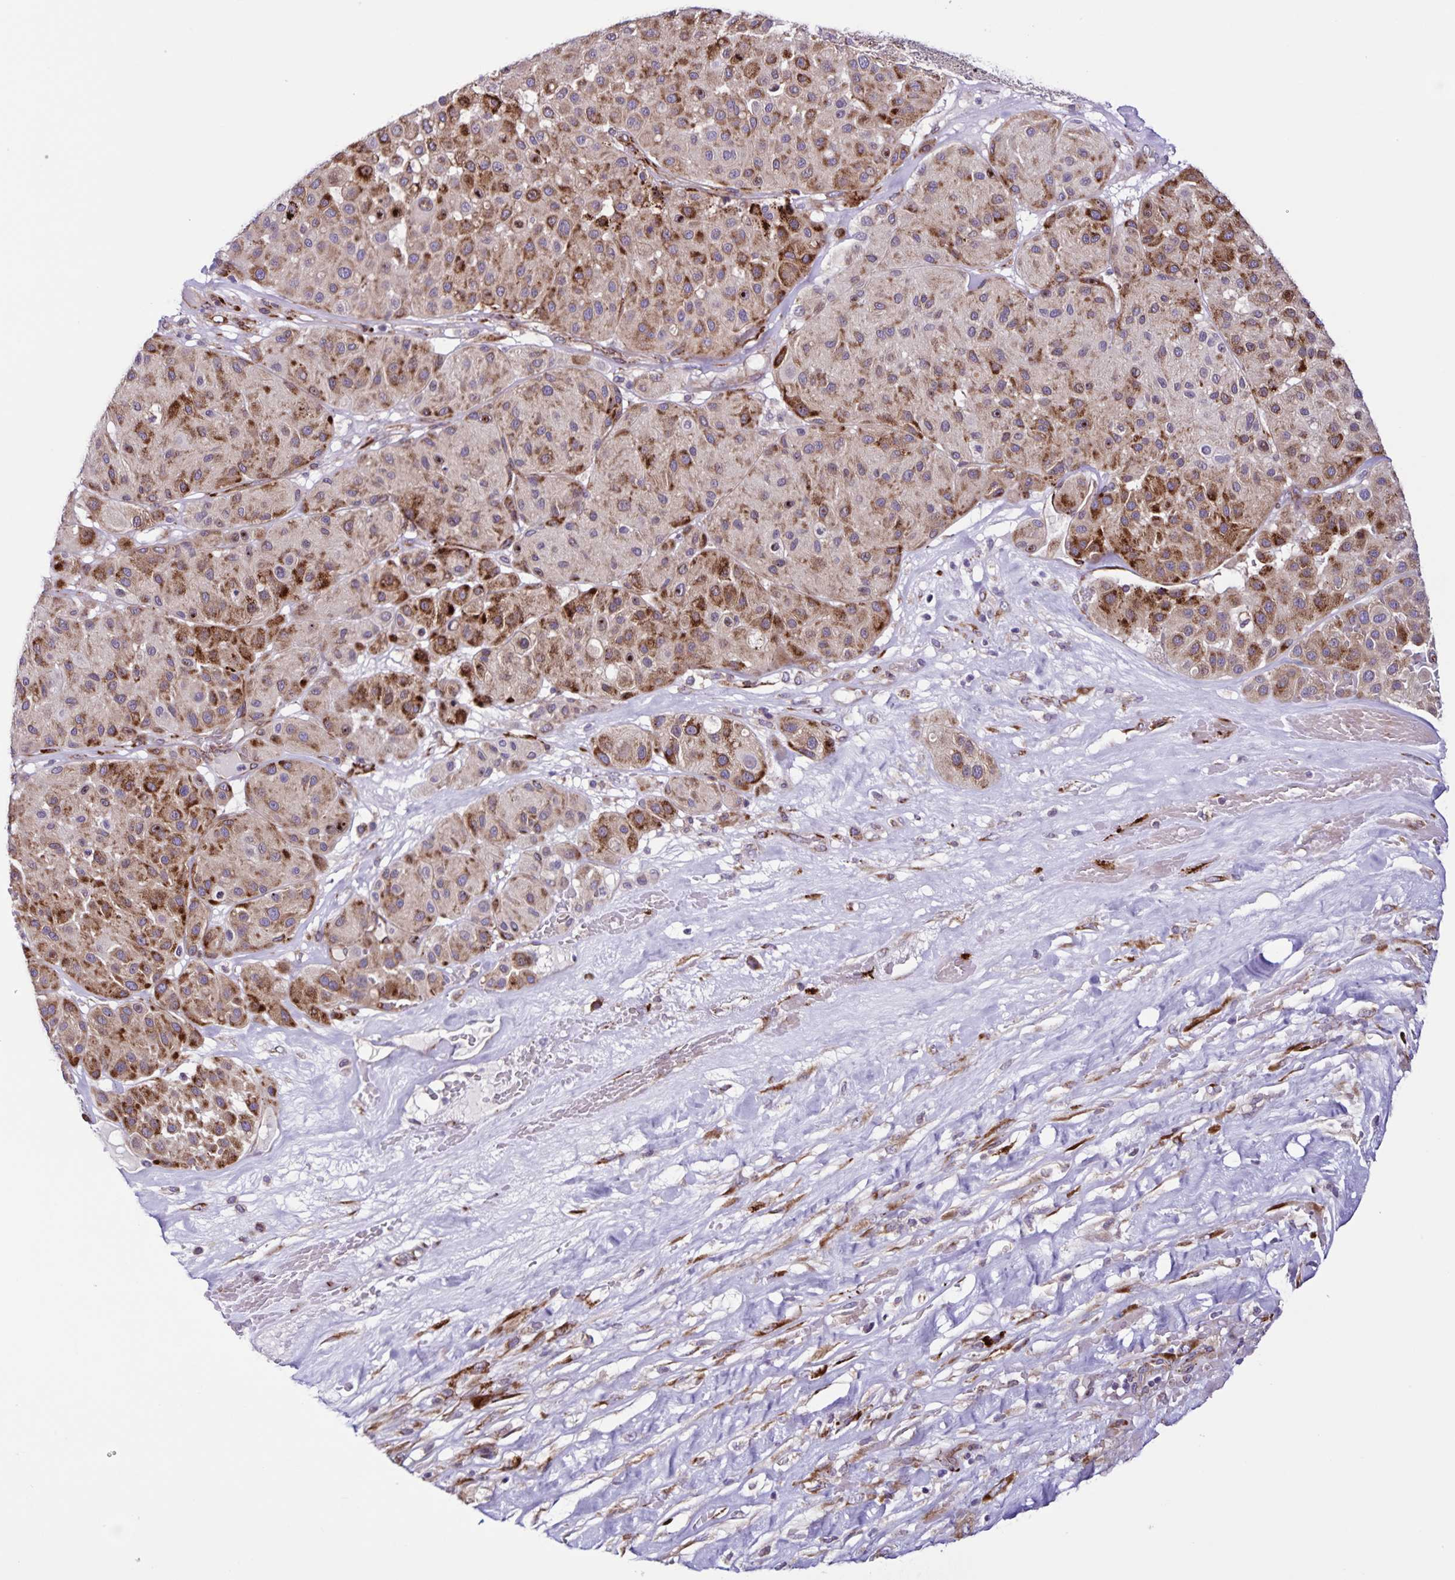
{"staining": {"intensity": "moderate", "quantity": "25%-75%", "location": "cytoplasmic/membranous"}, "tissue": "melanoma", "cell_type": "Tumor cells", "image_type": "cancer", "snomed": [{"axis": "morphology", "description": "Malignant melanoma, Metastatic site"}, {"axis": "topography", "description": "Smooth muscle"}], "caption": "Moderate cytoplasmic/membranous protein expression is appreciated in approximately 25%-75% of tumor cells in malignant melanoma (metastatic site).", "gene": "OSBPL5", "patient": {"sex": "male", "age": 41}}